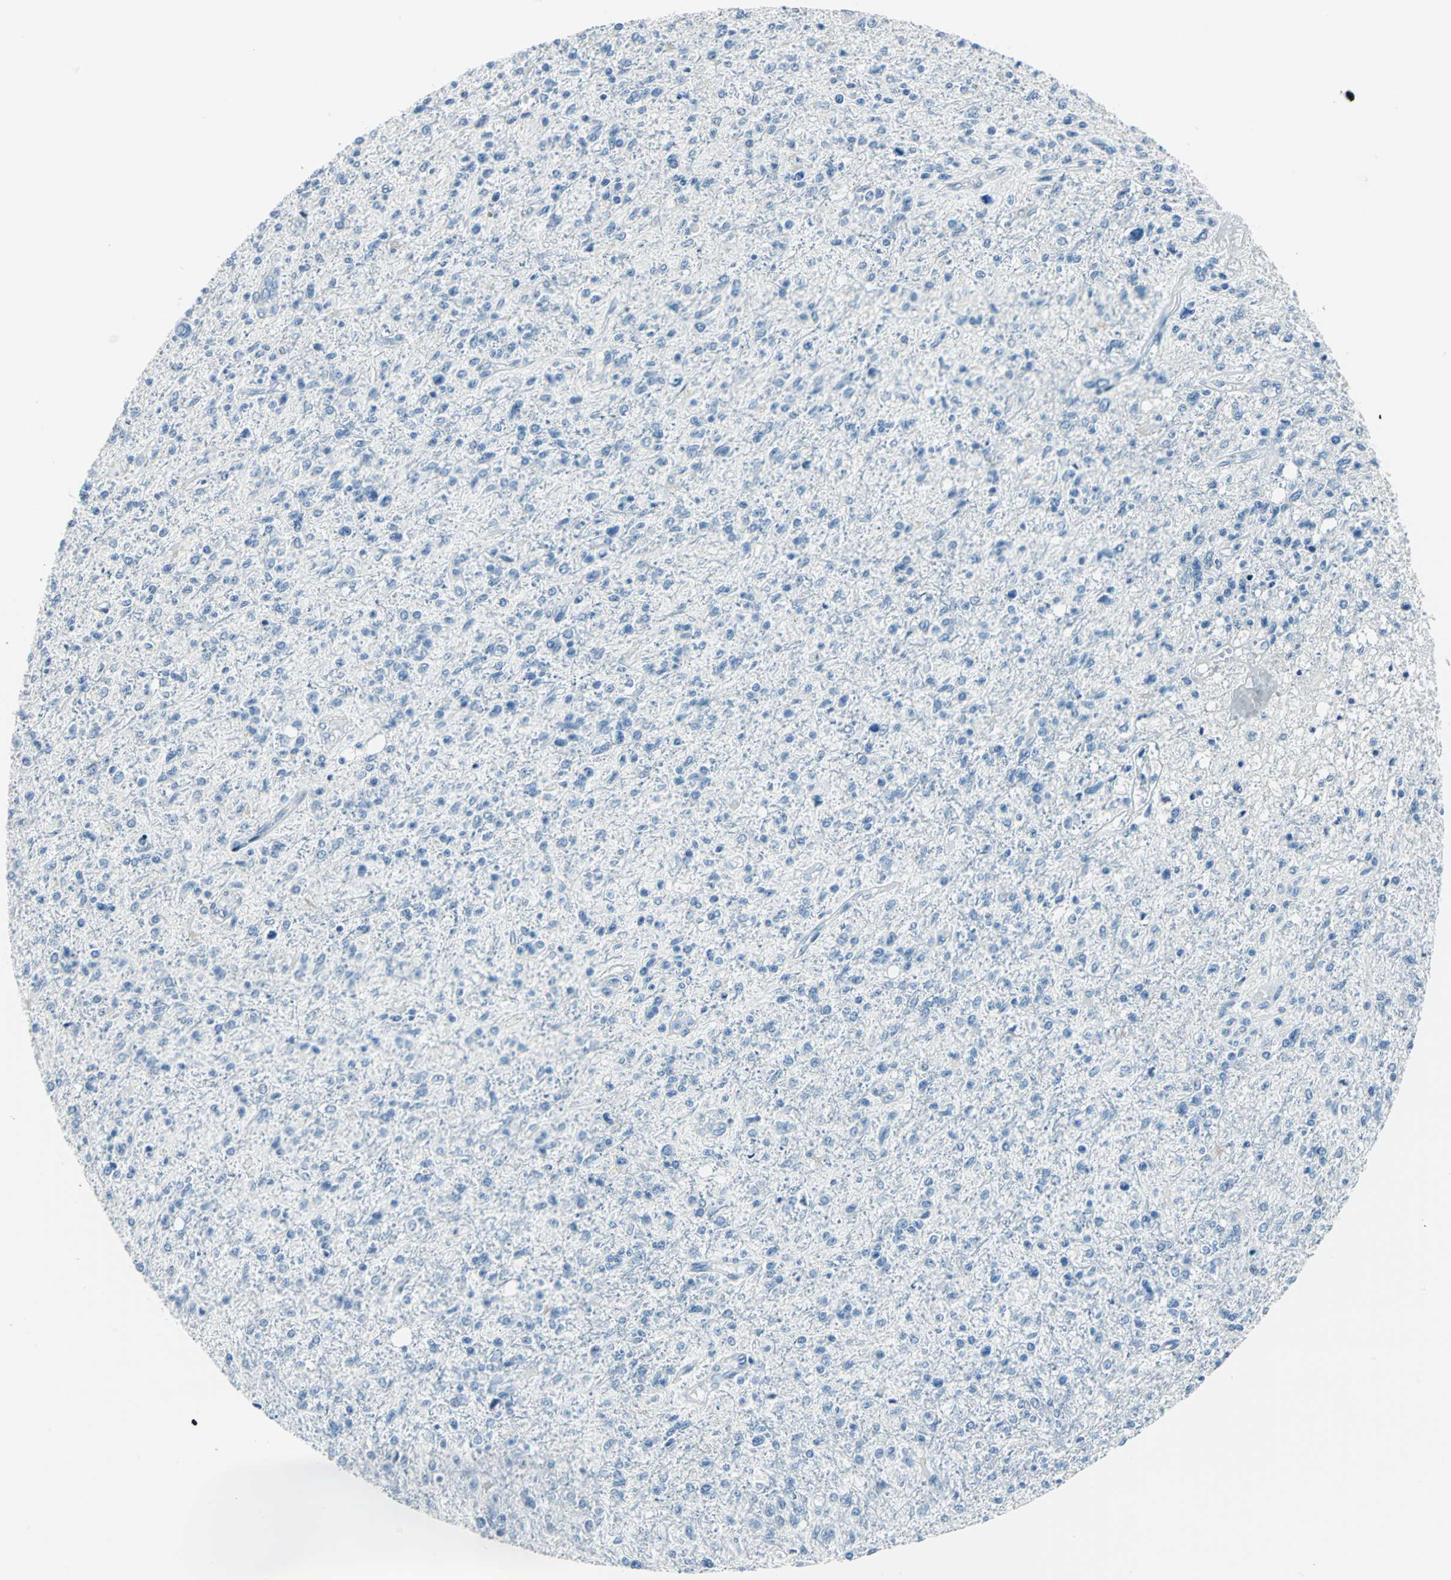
{"staining": {"intensity": "negative", "quantity": "none", "location": "none"}, "tissue": "glioma", "cell_type": "Tumor cells", "image_type": "cancer", "snomed": [{"axis": "morphology", "description": "Glioma, malignant, High grade"}, {"axis": "topography", "description": "Cerebral cortex"}], "caption": "High magnification brightfield microscopy of glioma stained with DAB (3,3'-diaminobenzidine) (brown) and counterstained with hematoxylin (blue): tumor cells show no significant staining.", "gene": "AKR1A1", "patient": {"sex": "male", "age": 76}}